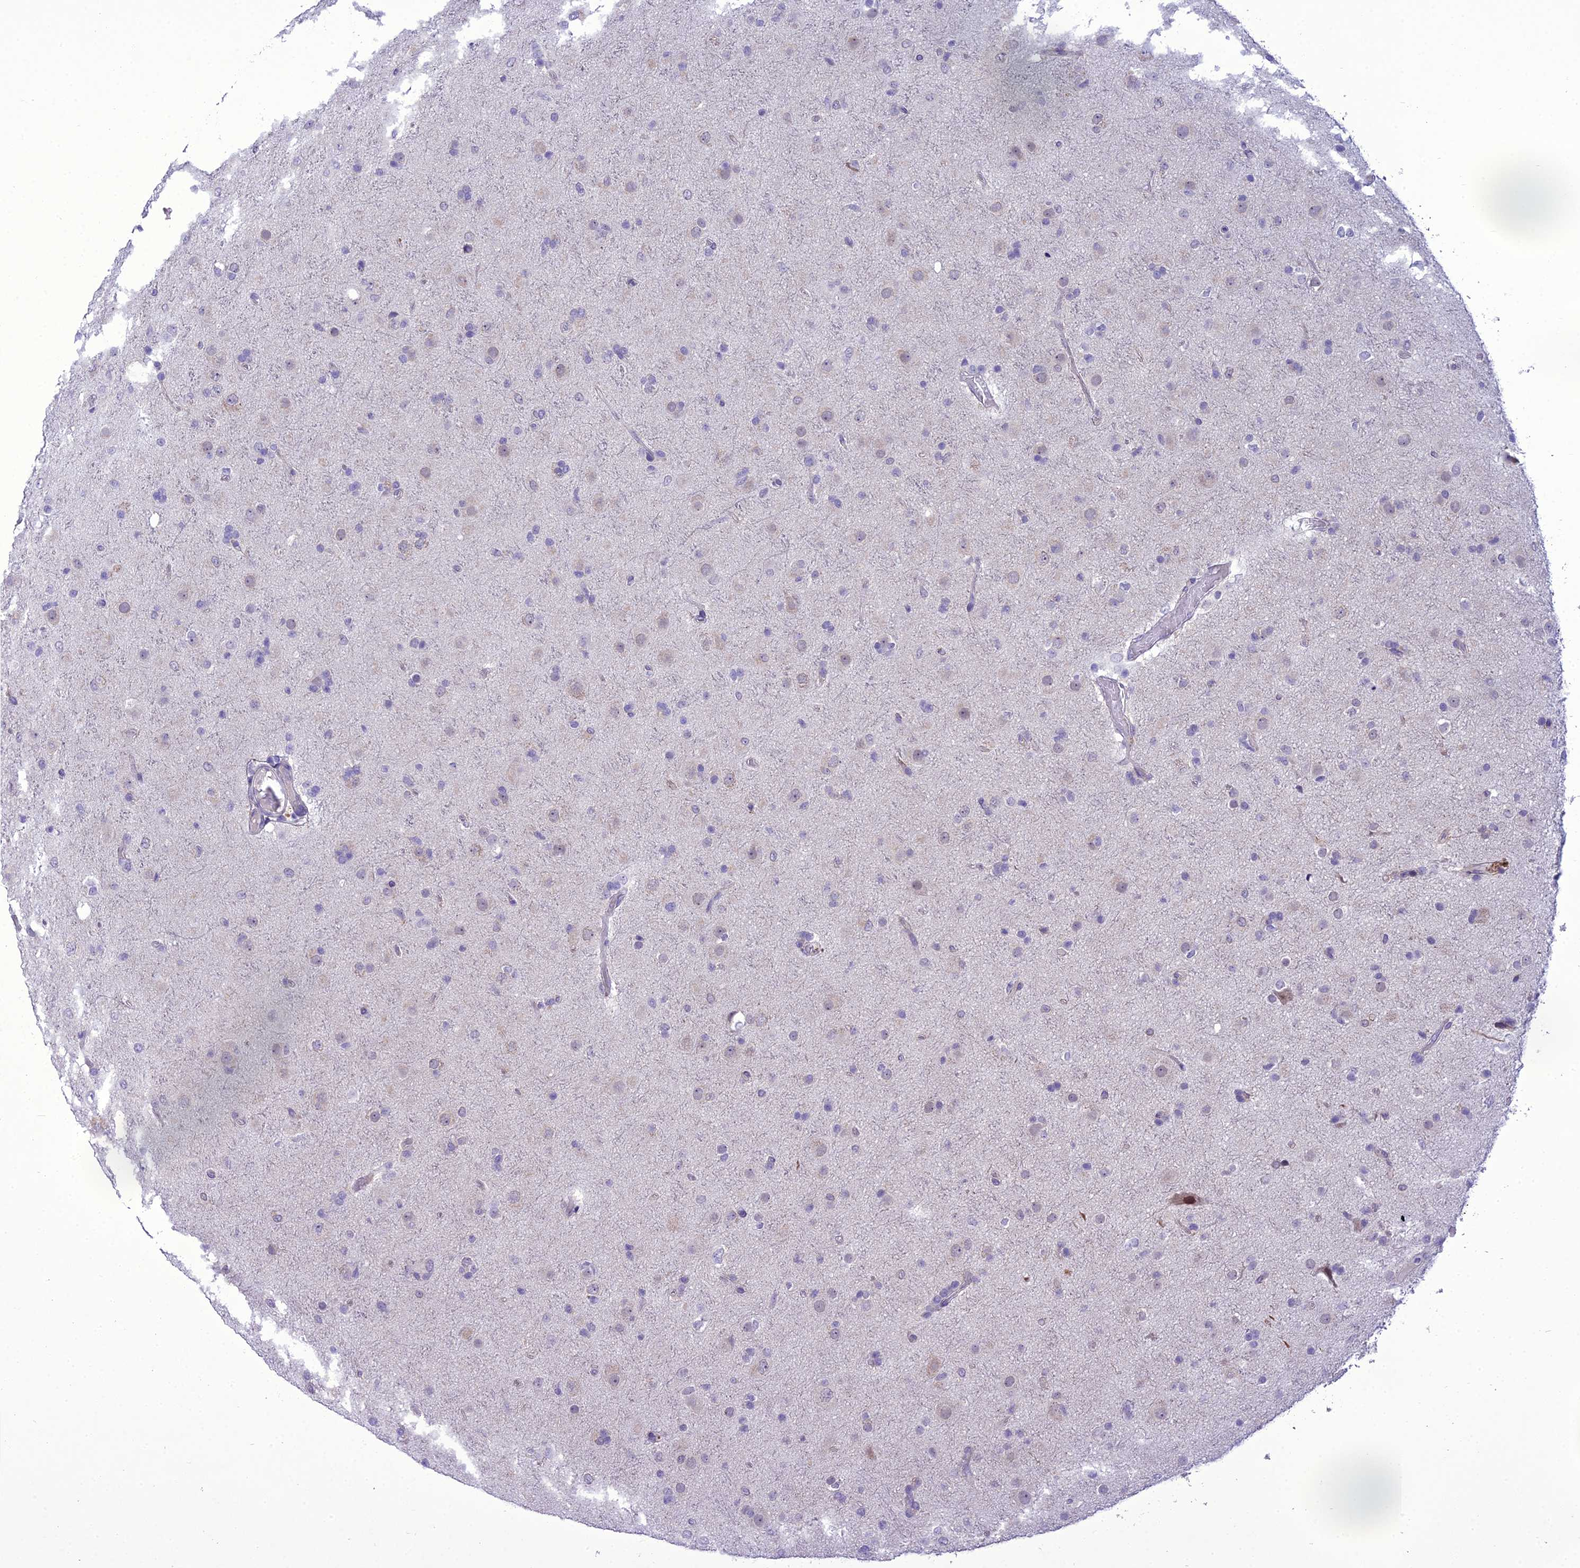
{"staining": {"intensity": "negative", "quantity": "none", "location": "none"}, "tissue": "glioma", "cell_type": "Tumor cells", "image_type": "cancer", "snomed": [{"axis": "morphology", "description": "Glioma, malignant, Low grade"}, {"axis": "topography", "description": "Brain"}], "caption": "DAB (3,3'-diaminobenzidine) immunohistochemical staining of low-grade glioma (malignant) displays no significant positivity in tumor cells.", "gene": "NEURL2", "patient": {"sex": "male", "age": 65}}